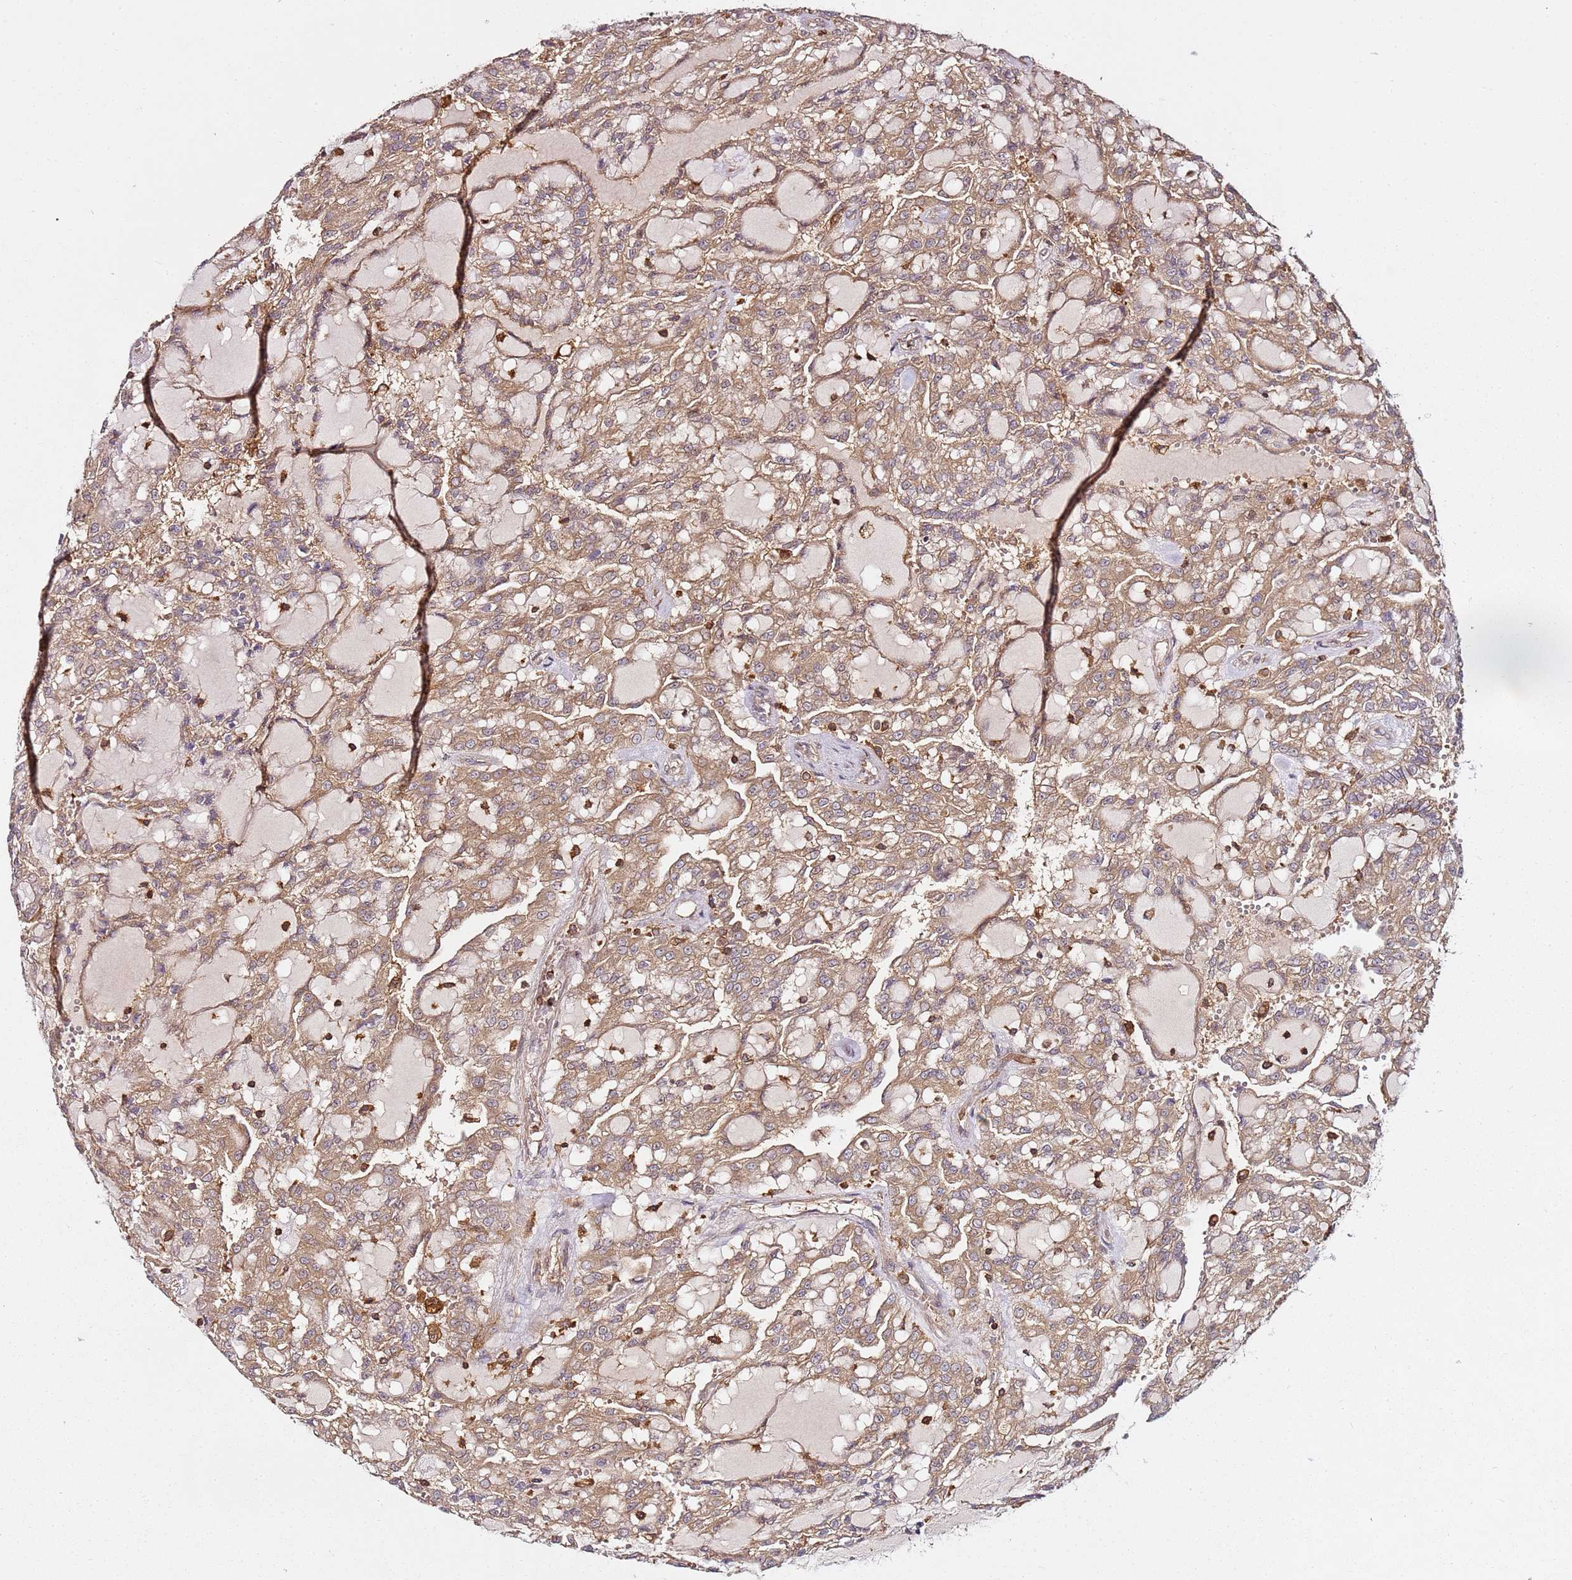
{"staining": {"intensity": "moderate", "quantity": ">75%", "location": "cytoplasmic/membranous"}, "tissue": "renal cancer", "cell_type": "Tumor cells", "image_type": "cancer", "snomed": [{"axis": "morphology", "description": "Adenocarcinoma, NOS"}, {"axis": "topography", "description": "Kidney"}], "caption": "Renal cancer (adenocarcinoma) was stained to show a protein in brown. There is medium levels of moderate cytoplasmic/membranous positivity in about >75% of tumor cells.", "gene": "PRMT7", "patient": {"sex": "male", "age": 63}}